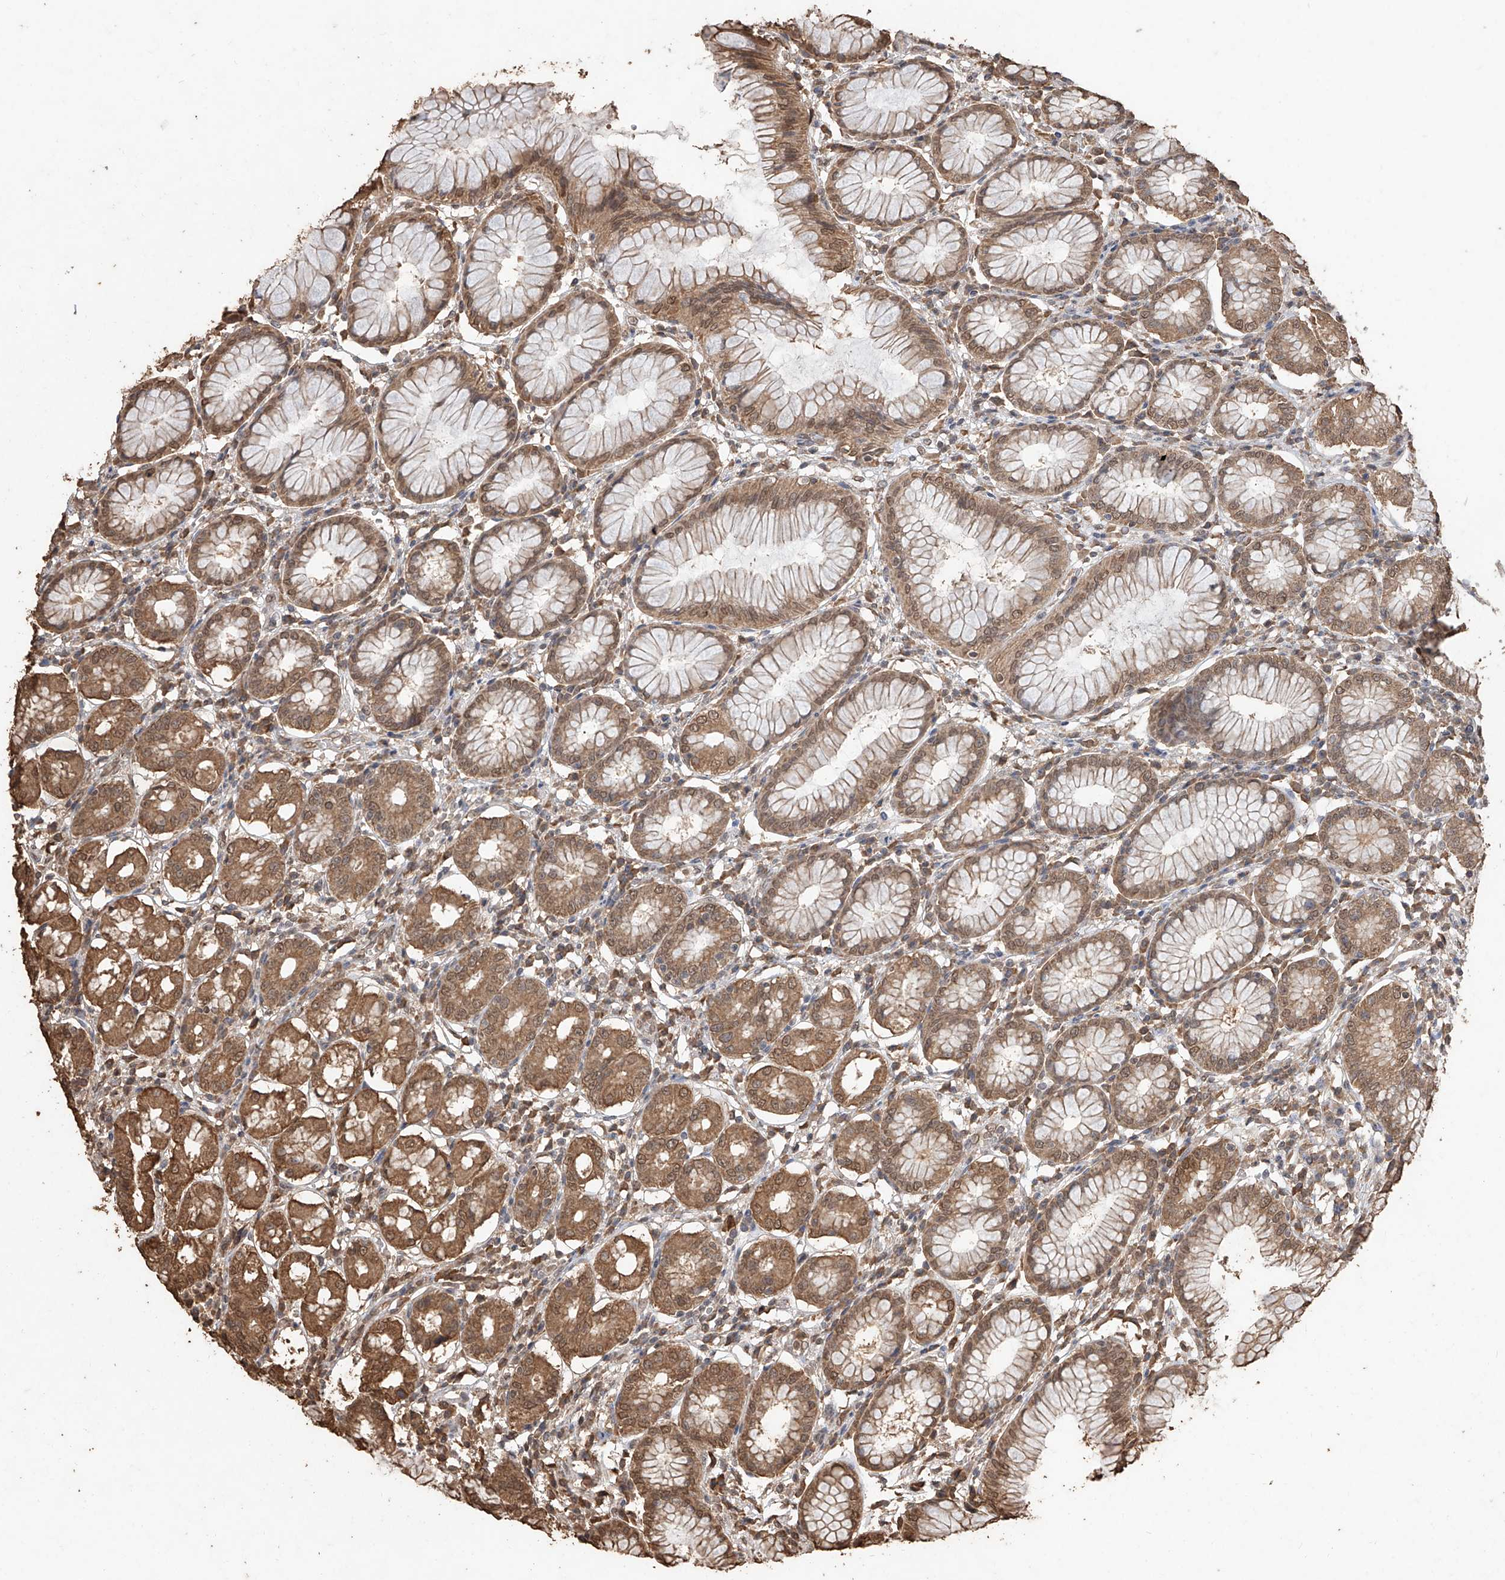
{"staining": {"intensity": "moderate", "quantity": ">75%", "location": "cytoplasmic/membranous,nuclear"}, "tissue": "stomach", "cell_type": "Glandular cells", "image_type": "normal", "snomed": [{"axis": "morphology", "description": "Normal tissue, NOS"}, {"axis": "topography", "description": "Stomach, lower"}], "caption": "Moderate cytoplasmic/membranous,nuclear positivity for a protein is appreciated in approximately >75% of glandular cells of unremarkable stomach using immunohistochemistry (IHC).", "gene": "ELOVL1", "patient": {"sex": "female", "age": 56}}